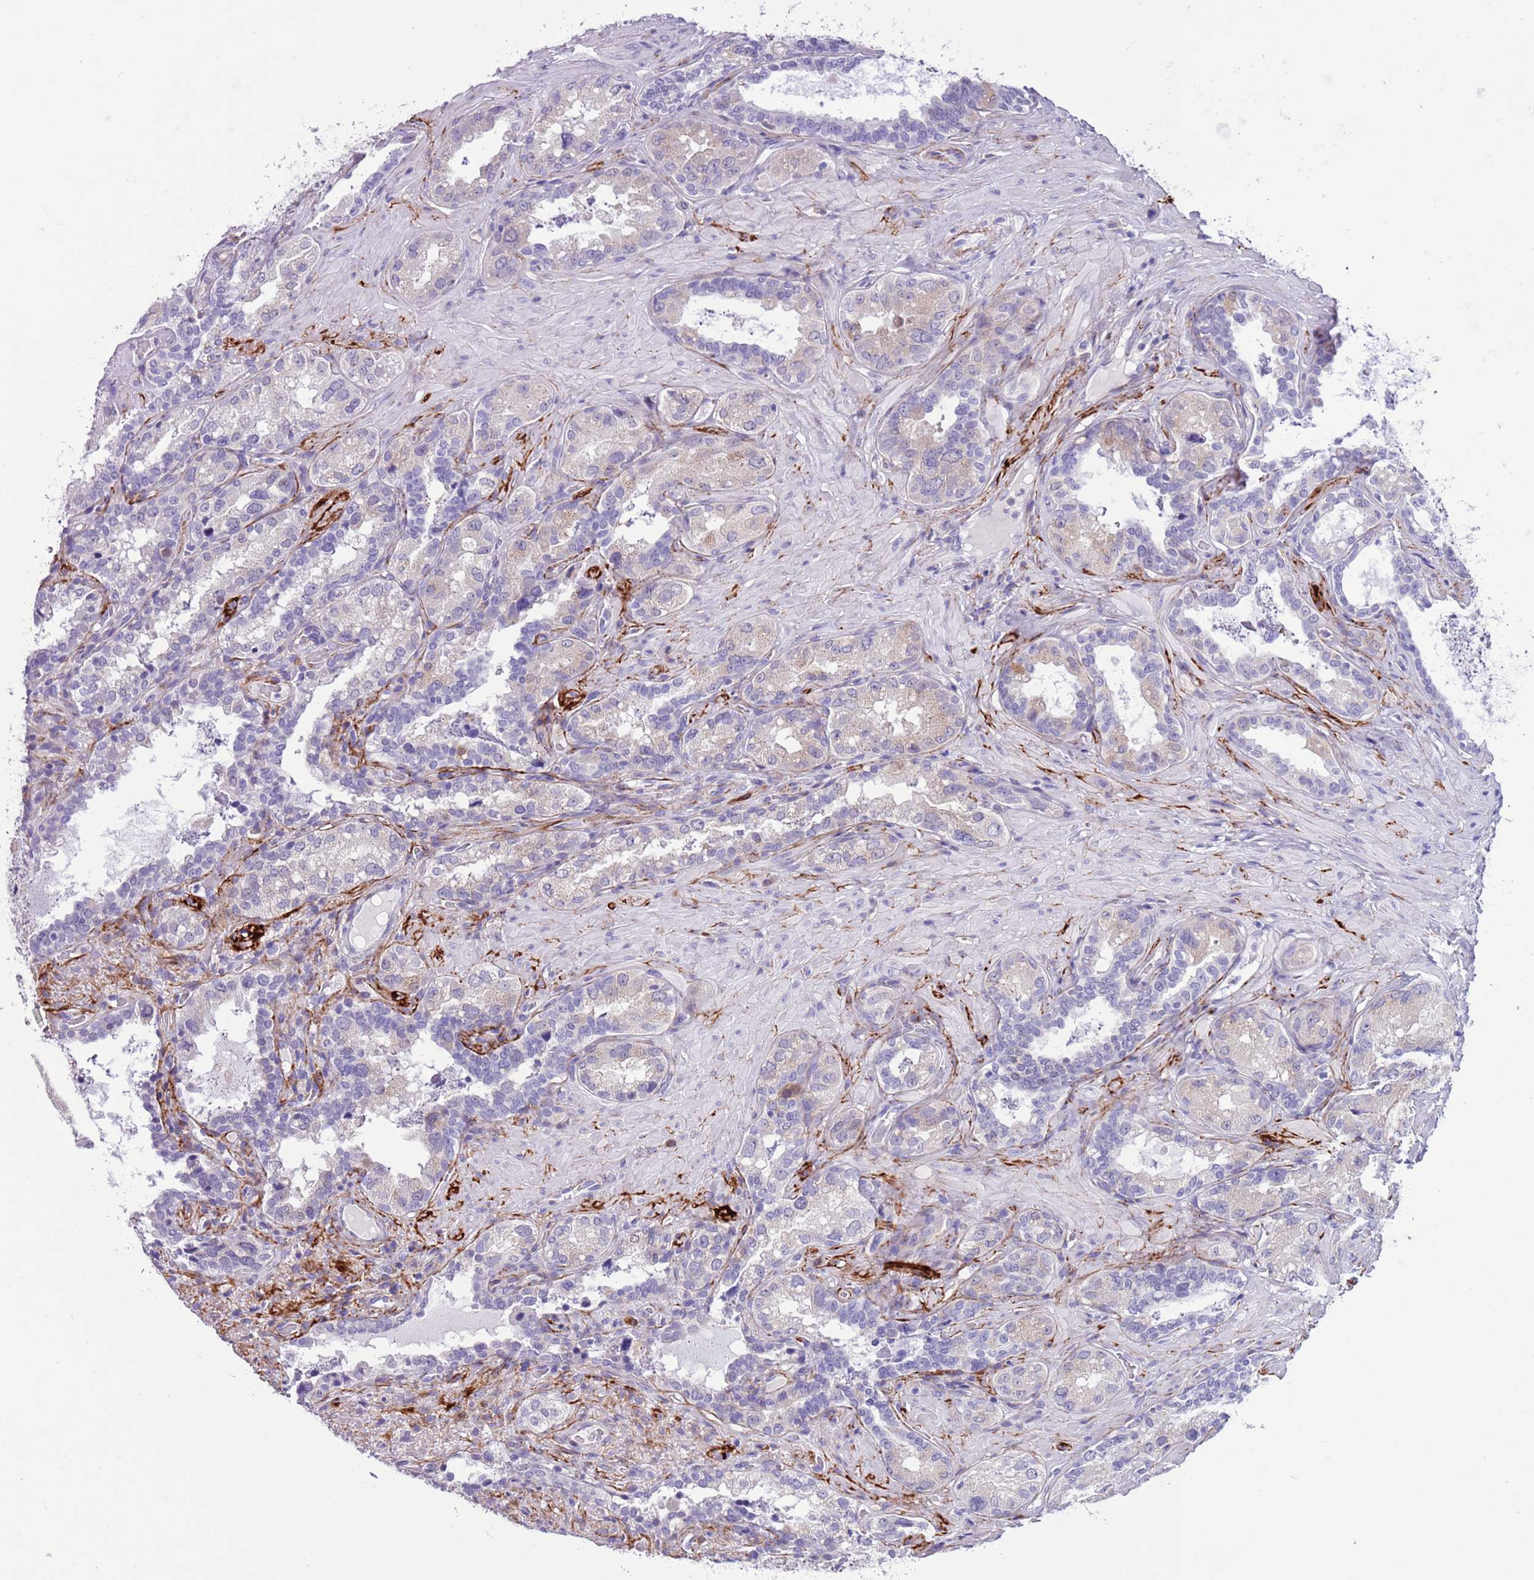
{"staining": {"intensity": "negative", "quantity": "none", "location": "none"}, "tissue": "seminal vesicle", "cell_type": "Glandular cells", "image_type": "normal", "snomed": [{"axis": "morphology", "description": "Normal tissue, NOS"}, {"axis": "topography", "description": "Seminal veicle"}, {"axis": "topography", "description": "Peripheral nerve tissue"}], "caption": "Immunohistochemistry of benign seminal vesicle exhibits no expression in glandular cells.", "gene": "PFKFB2", "patient": {"sex": "male", "age": 67}}